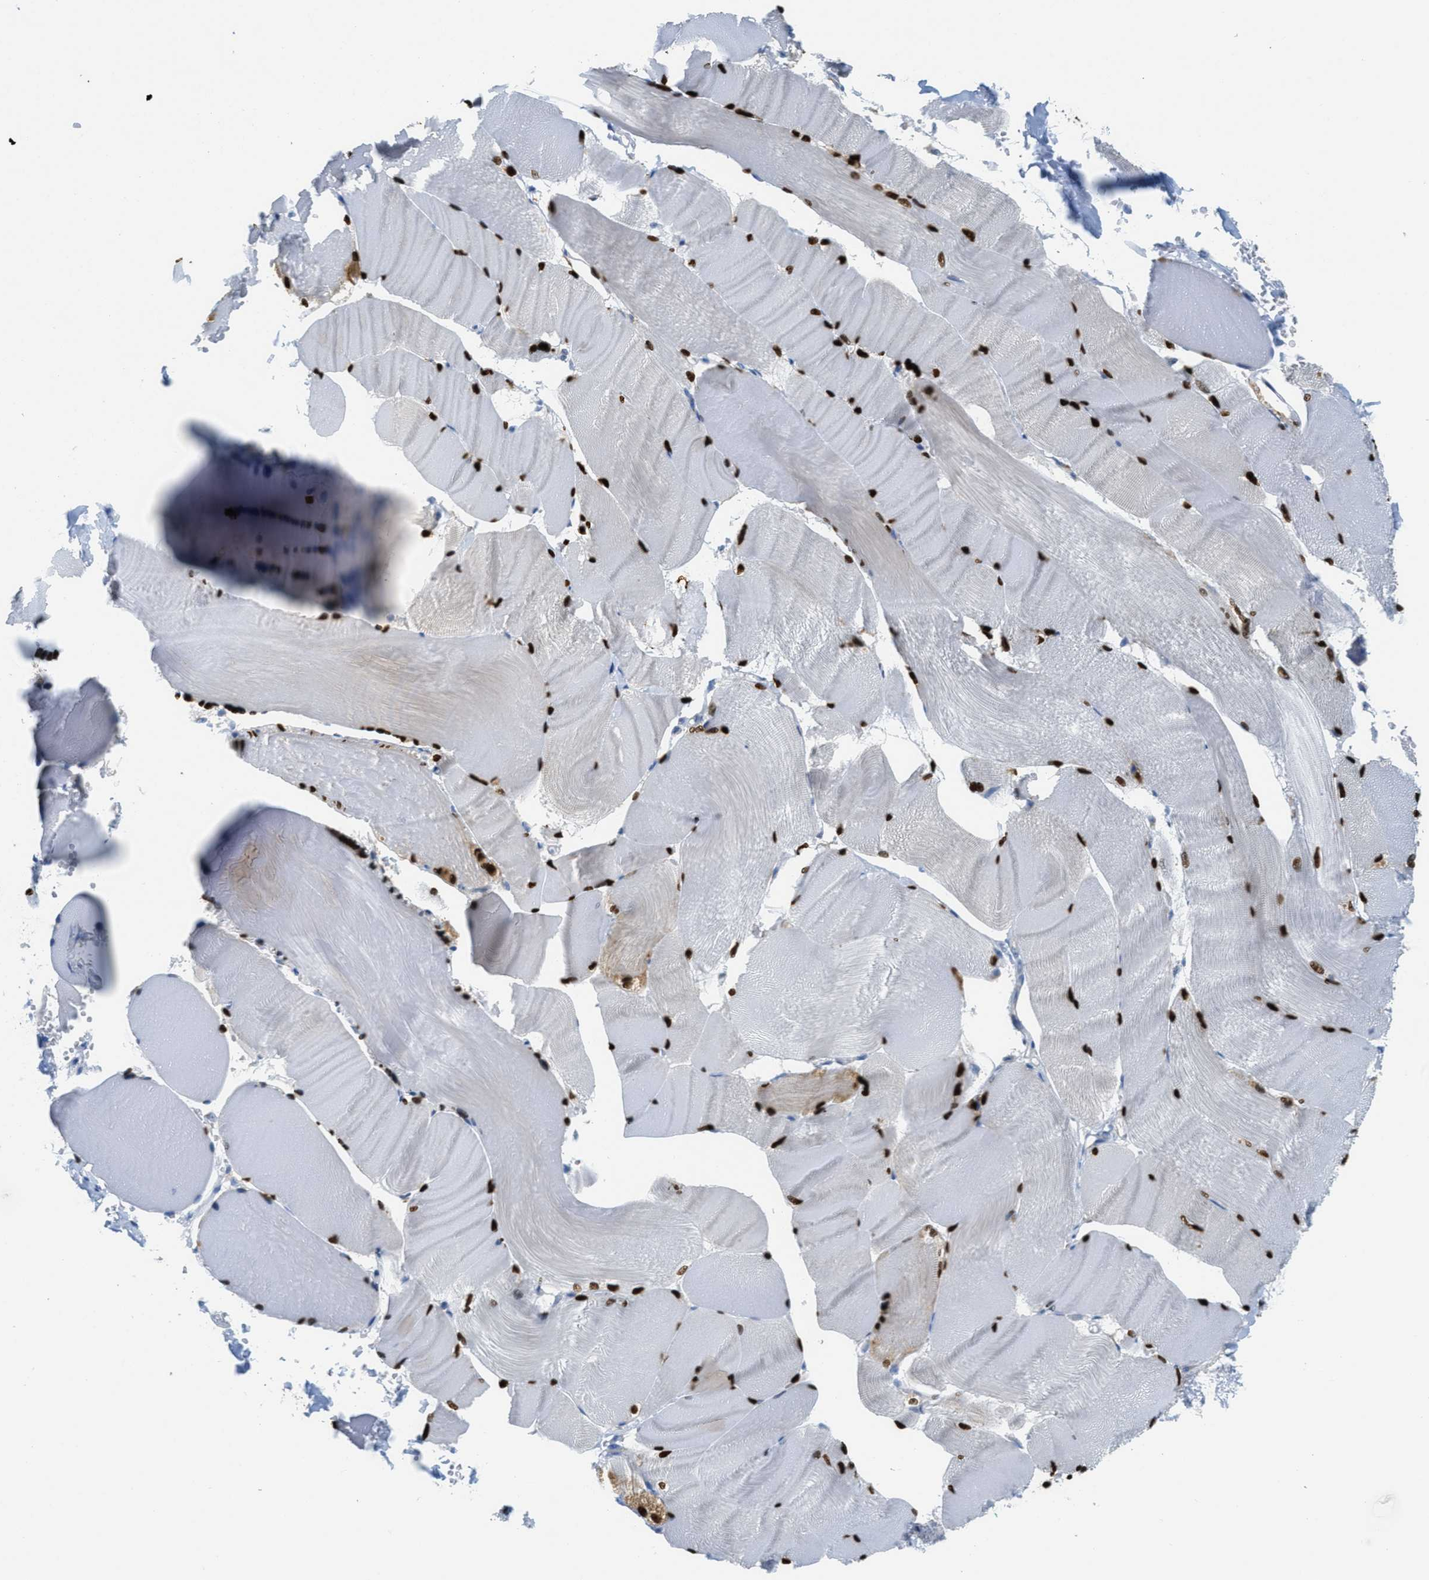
{"staining": {"intensity": "strong", "quantity": ">75%", "location": "nuclear"}, "tissue": "skeletal muscle", "cell_type": "Myocytes", "image_type": "normal", "snomed": [{"axis": "morphology", "description": "Normal tissue, NOS"}, {"axis": "topography", "description": "Skin"}, {"axis": "topography", "description": "Skeletal muscle"}], "caption": "Strong nuclear protein expression is appreciated in about >75% of myocytes in skeletal muscle.", "gene": "PTDSS1", "patient": {"sex": "male", "age": 83}}